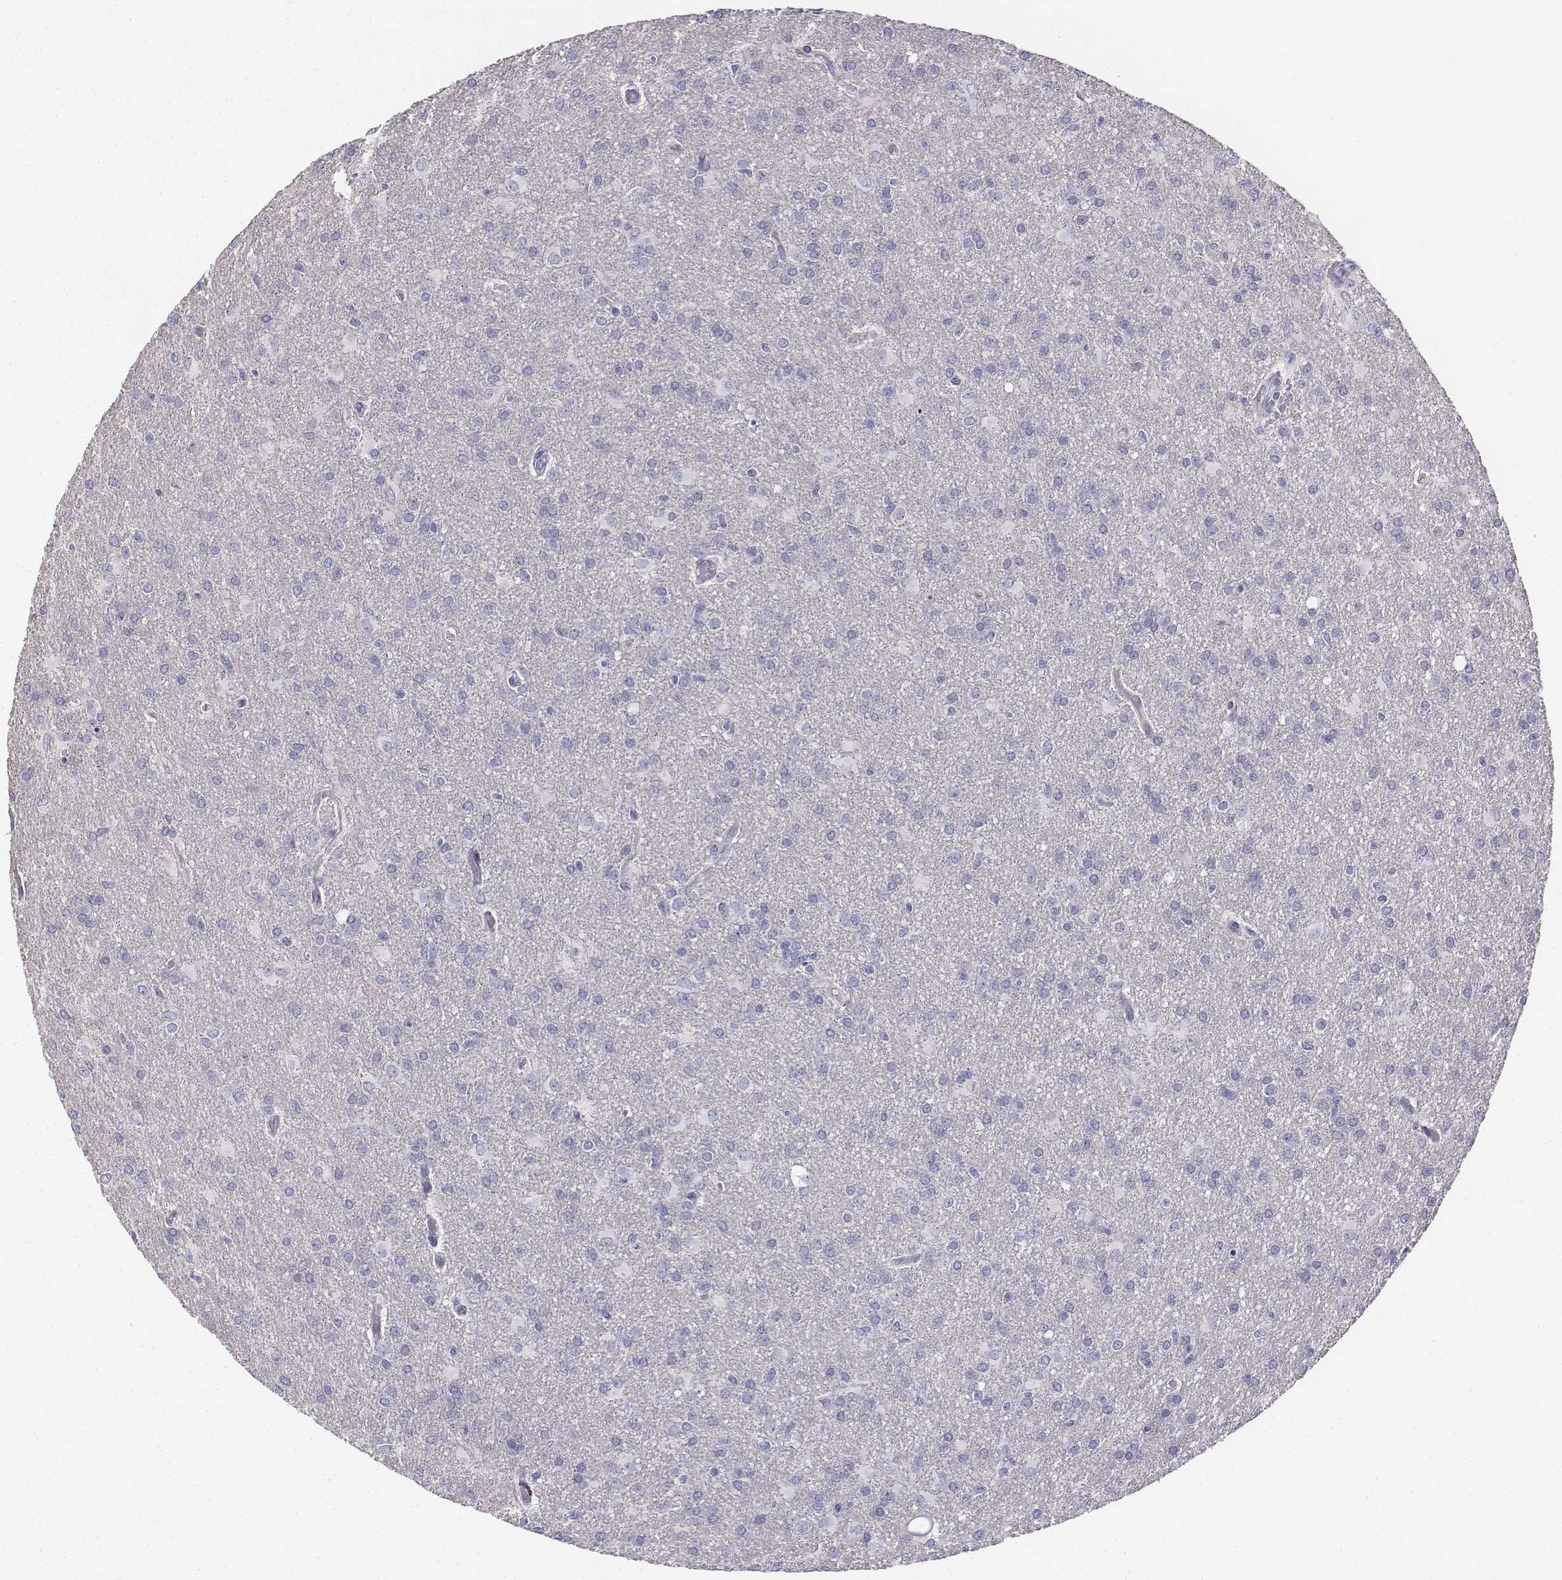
{"staining": {"intensity": "negative", "quantity": "none", "location": "none"}, "tissue": "glioma", "cell_type": "Tumor cells", "image_type": "cancer", "snomed": [{"axis": "morphology", "description": "Glioma, malignant, High grade"}, {"axis": "topography", "description": "Brain"}], "caption": "Malignant high-grade glioma stained for a protein using IHC demonstrates no expression tumor cells.", "gene": "LGSN", "patient": {"sex": "male", "age": 68}}